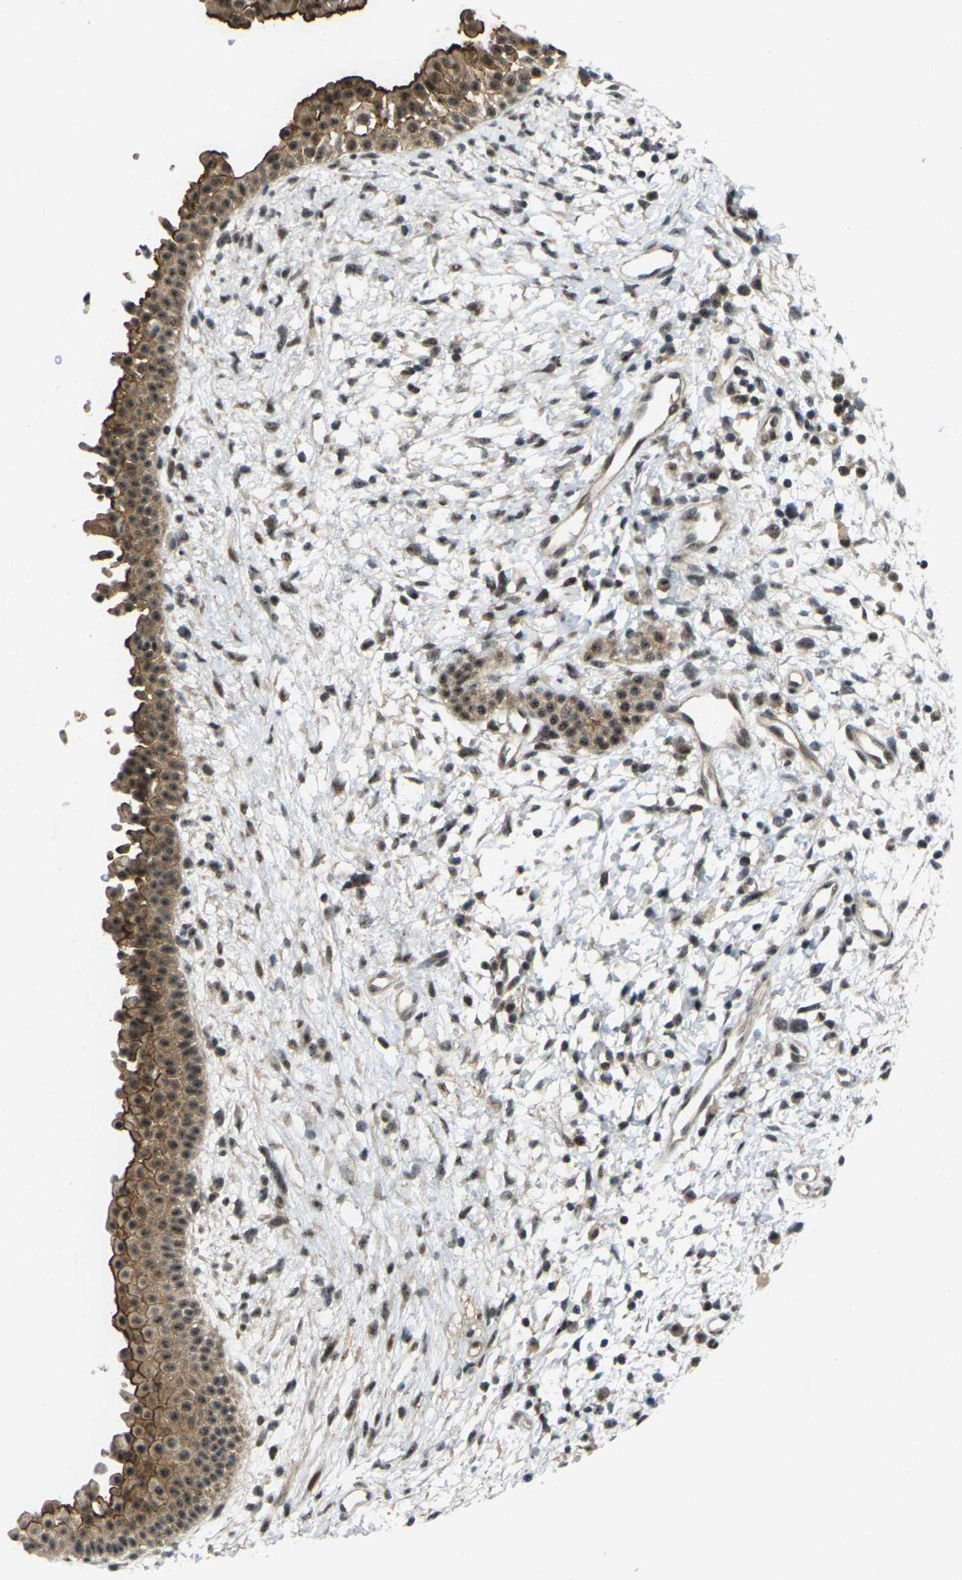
{"staining": {"intensity": "strong", "quantity": ">75%", "location": "cytoplasmic/membranous,nuclear"}, "tissue": "nasopharynx", "cell_type": "Respiratory epithelial cells", "image_type": "normal", "snomed": [{"axis": "morphology", "description": "Normal tissue, NOS"}, {"axis": "topography", "description": "Nasopharynx"}], "caption": "Approximately >75% of respiratory epithelial cells in unremarkable nasopharynx show strong cytoplasmic/membranous,nuclear protein expression as visualized by brown immunohistochemical staining.", "gene": "UBE2S", "patient": {"sex": "male", "age": 22}}